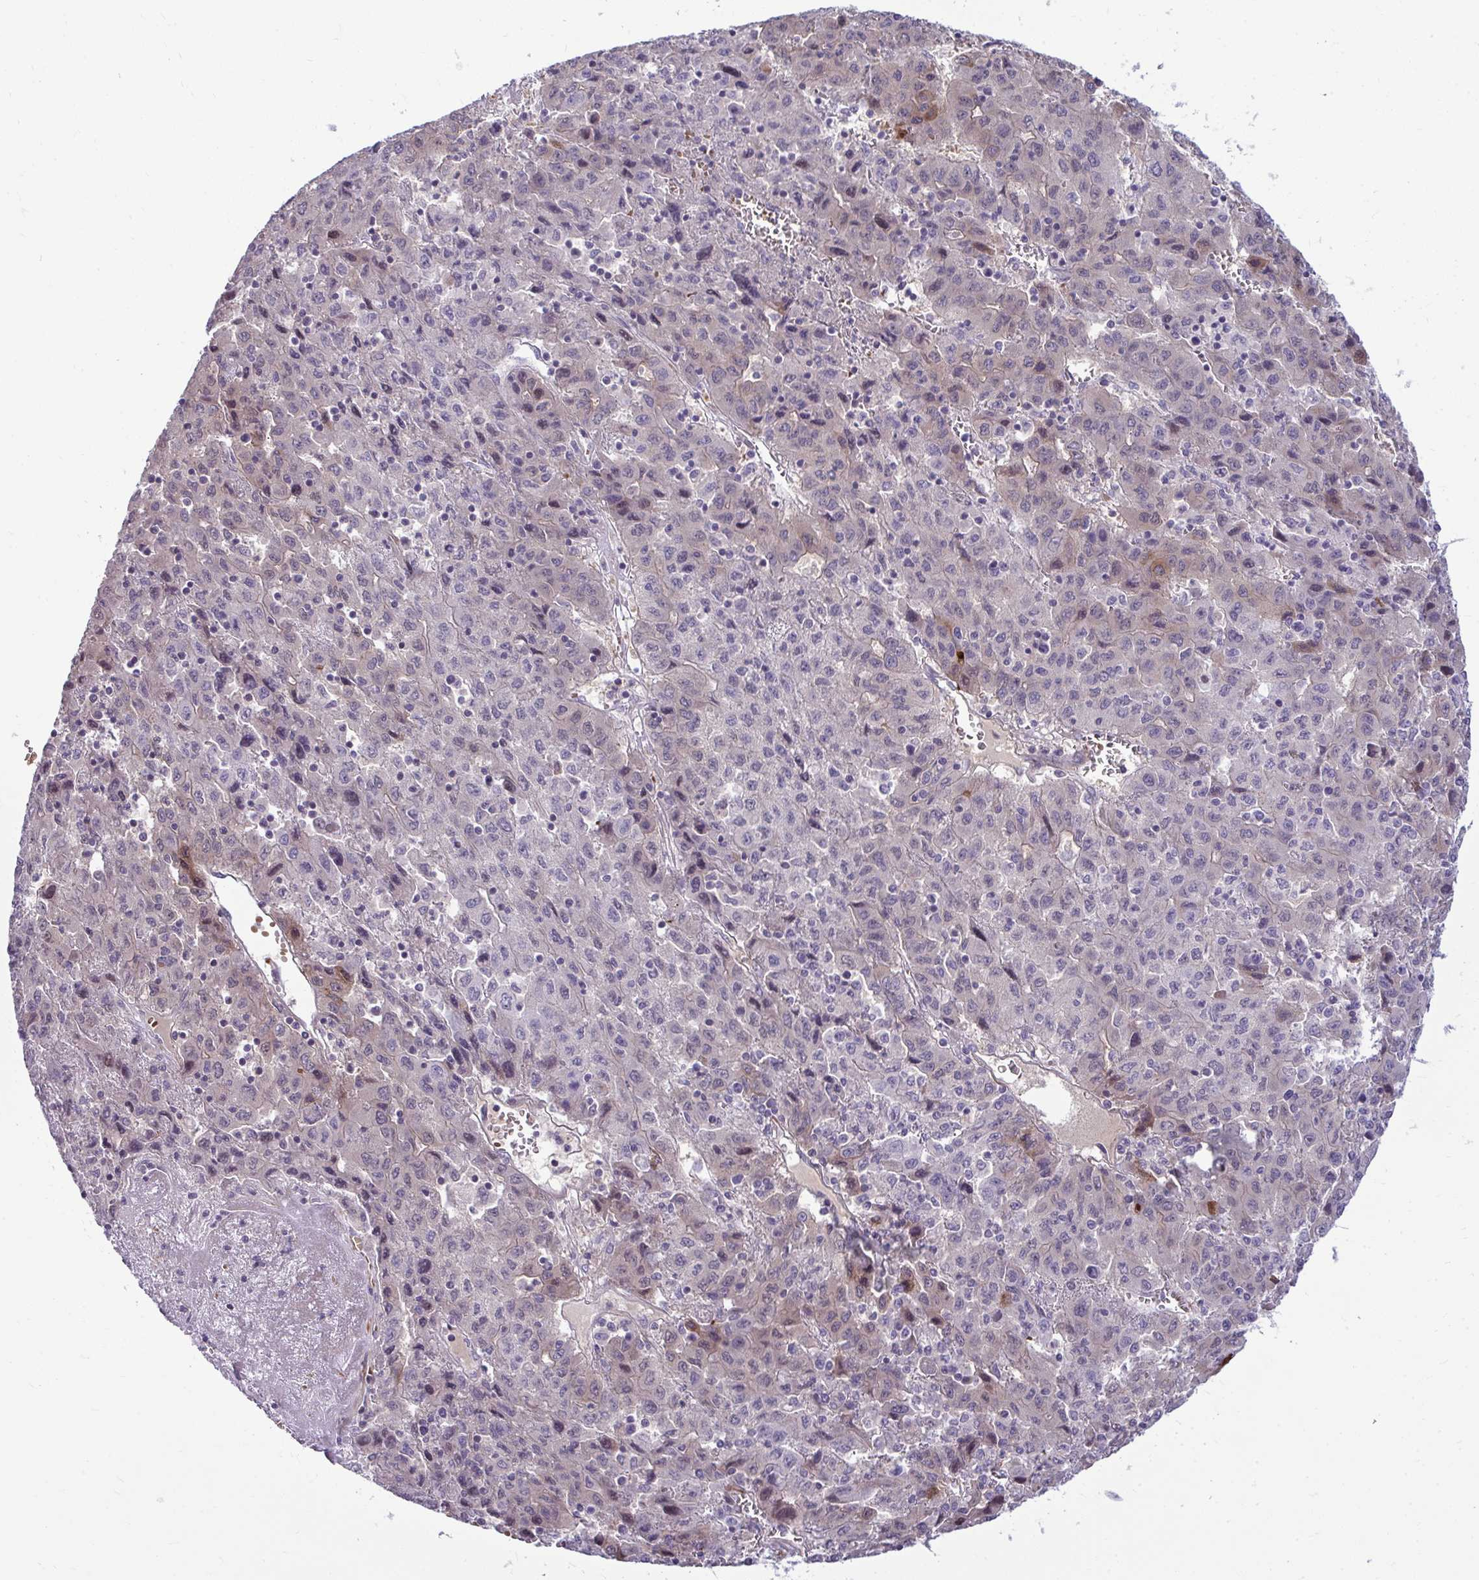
{"staining": {"intensity": "weak", "quantity": "<25%", "location": "cytoplasmic/membranous"}, "tissue": "liver cancer", "cell_type": "Tumor cells", "image_type": "cancer", "snomed": [{"axis": "morphology", "description": "Carcinoma, Hepatocellular, NOS"}, {"axis": "topography", "description": "Liver"}], "caption": "Liver cancer (hepatocellular carcinoma) was stained to show a protein in brown. There is no significant staining in tumor cells.", "gene": "SLC14A1", "patient": {"sex": "female", "age": 53}}